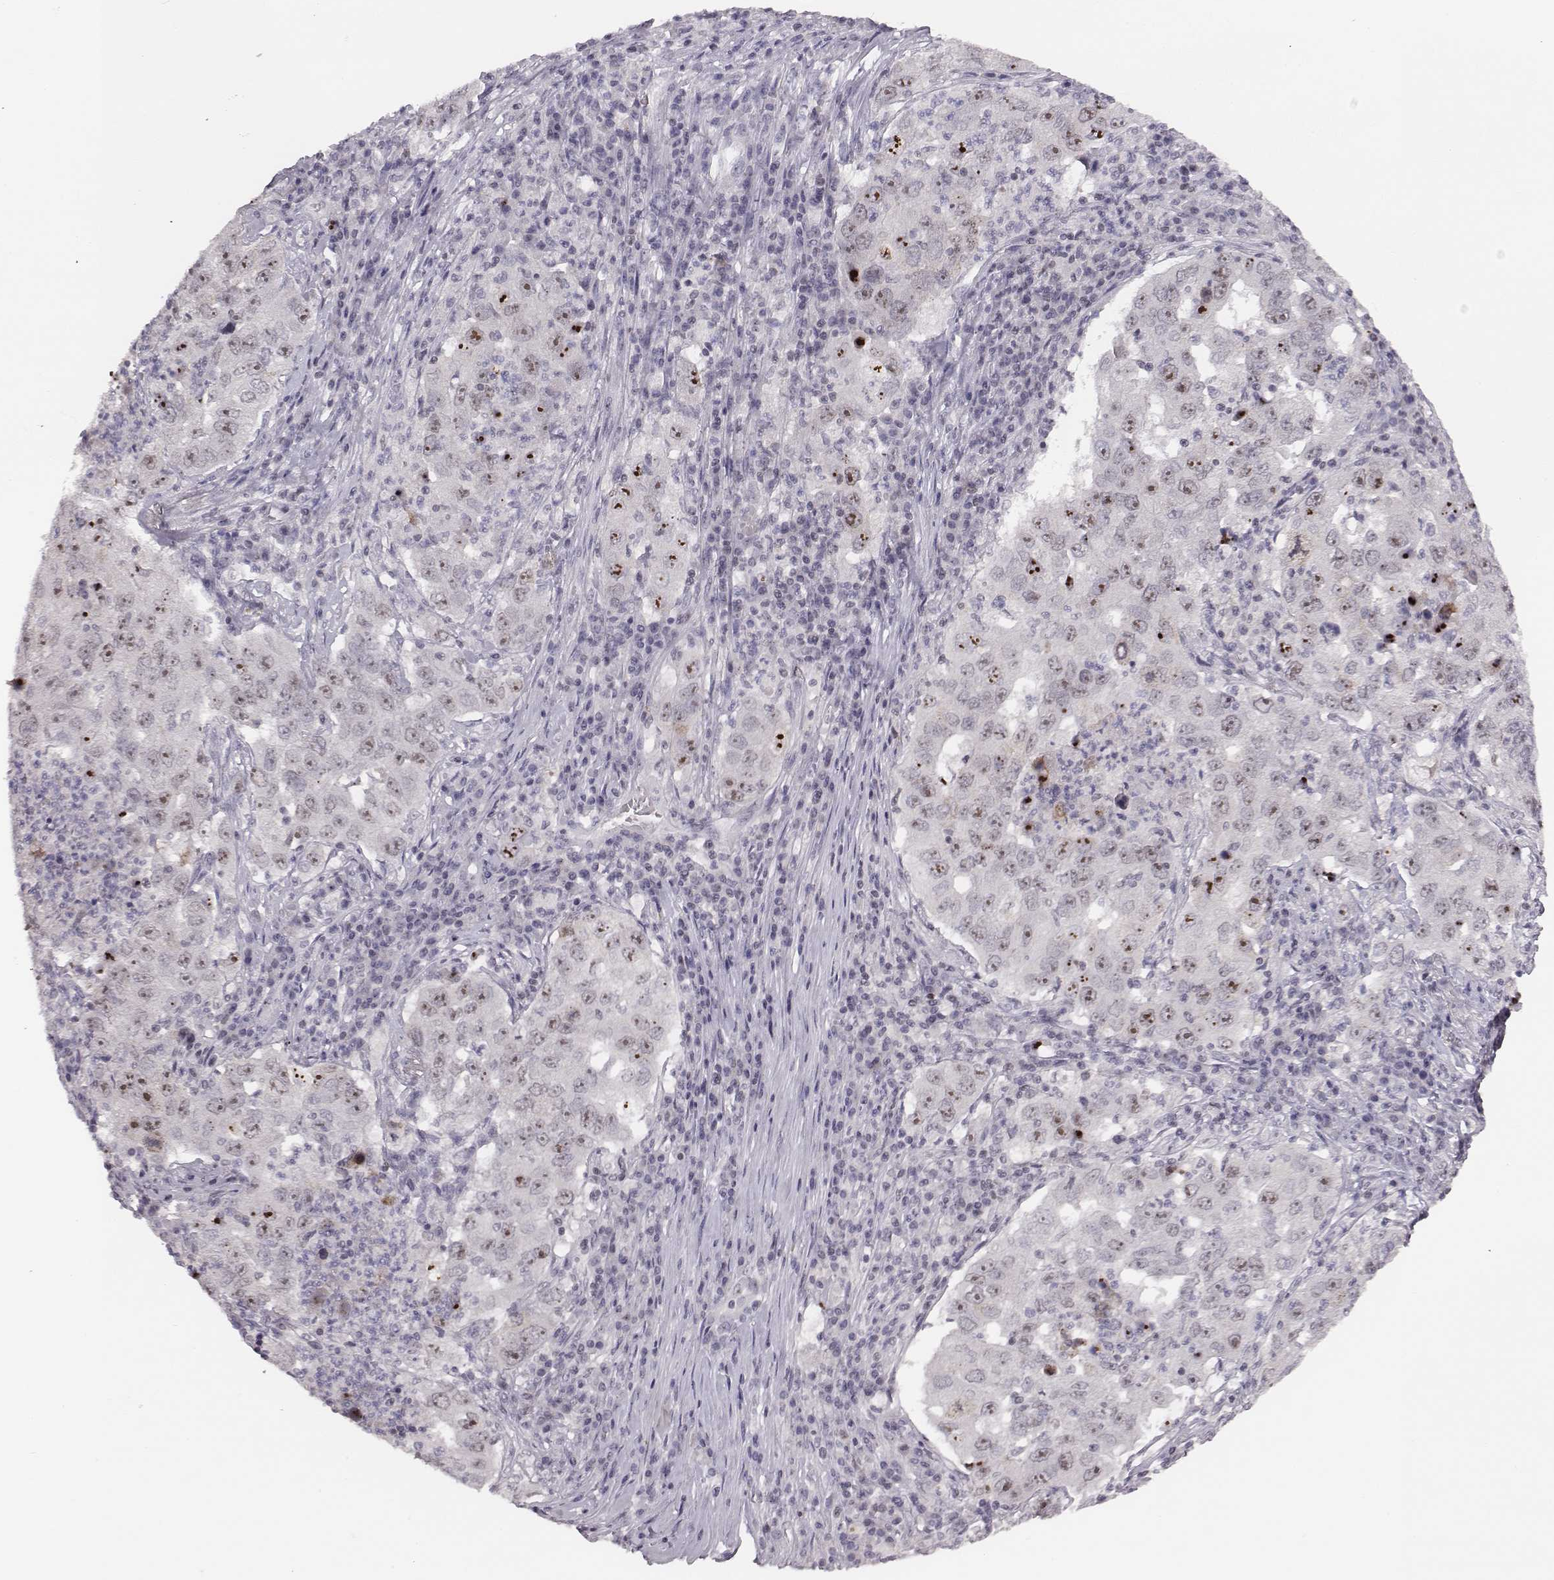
{"staining": {"intensity": "strong", "quantity": "25%-75%", "location": "nuclear"}, "tissue": "lung cancer", "cell_type": "Tumor cells", "image_type": "cancer", "snomed": [{"axis": "morphology", "description": "Adenocarcinoma, NOS"}, {"axis": "topography", "description": "Lung"}], "caption": "Human lung adenocarcinoma stained with a brown dye shows strong nuclear positive staining in approximately 25%-75% of tumor cells.", "gene": "NIFK", "patient": {"sex": "male", "age": 73}}